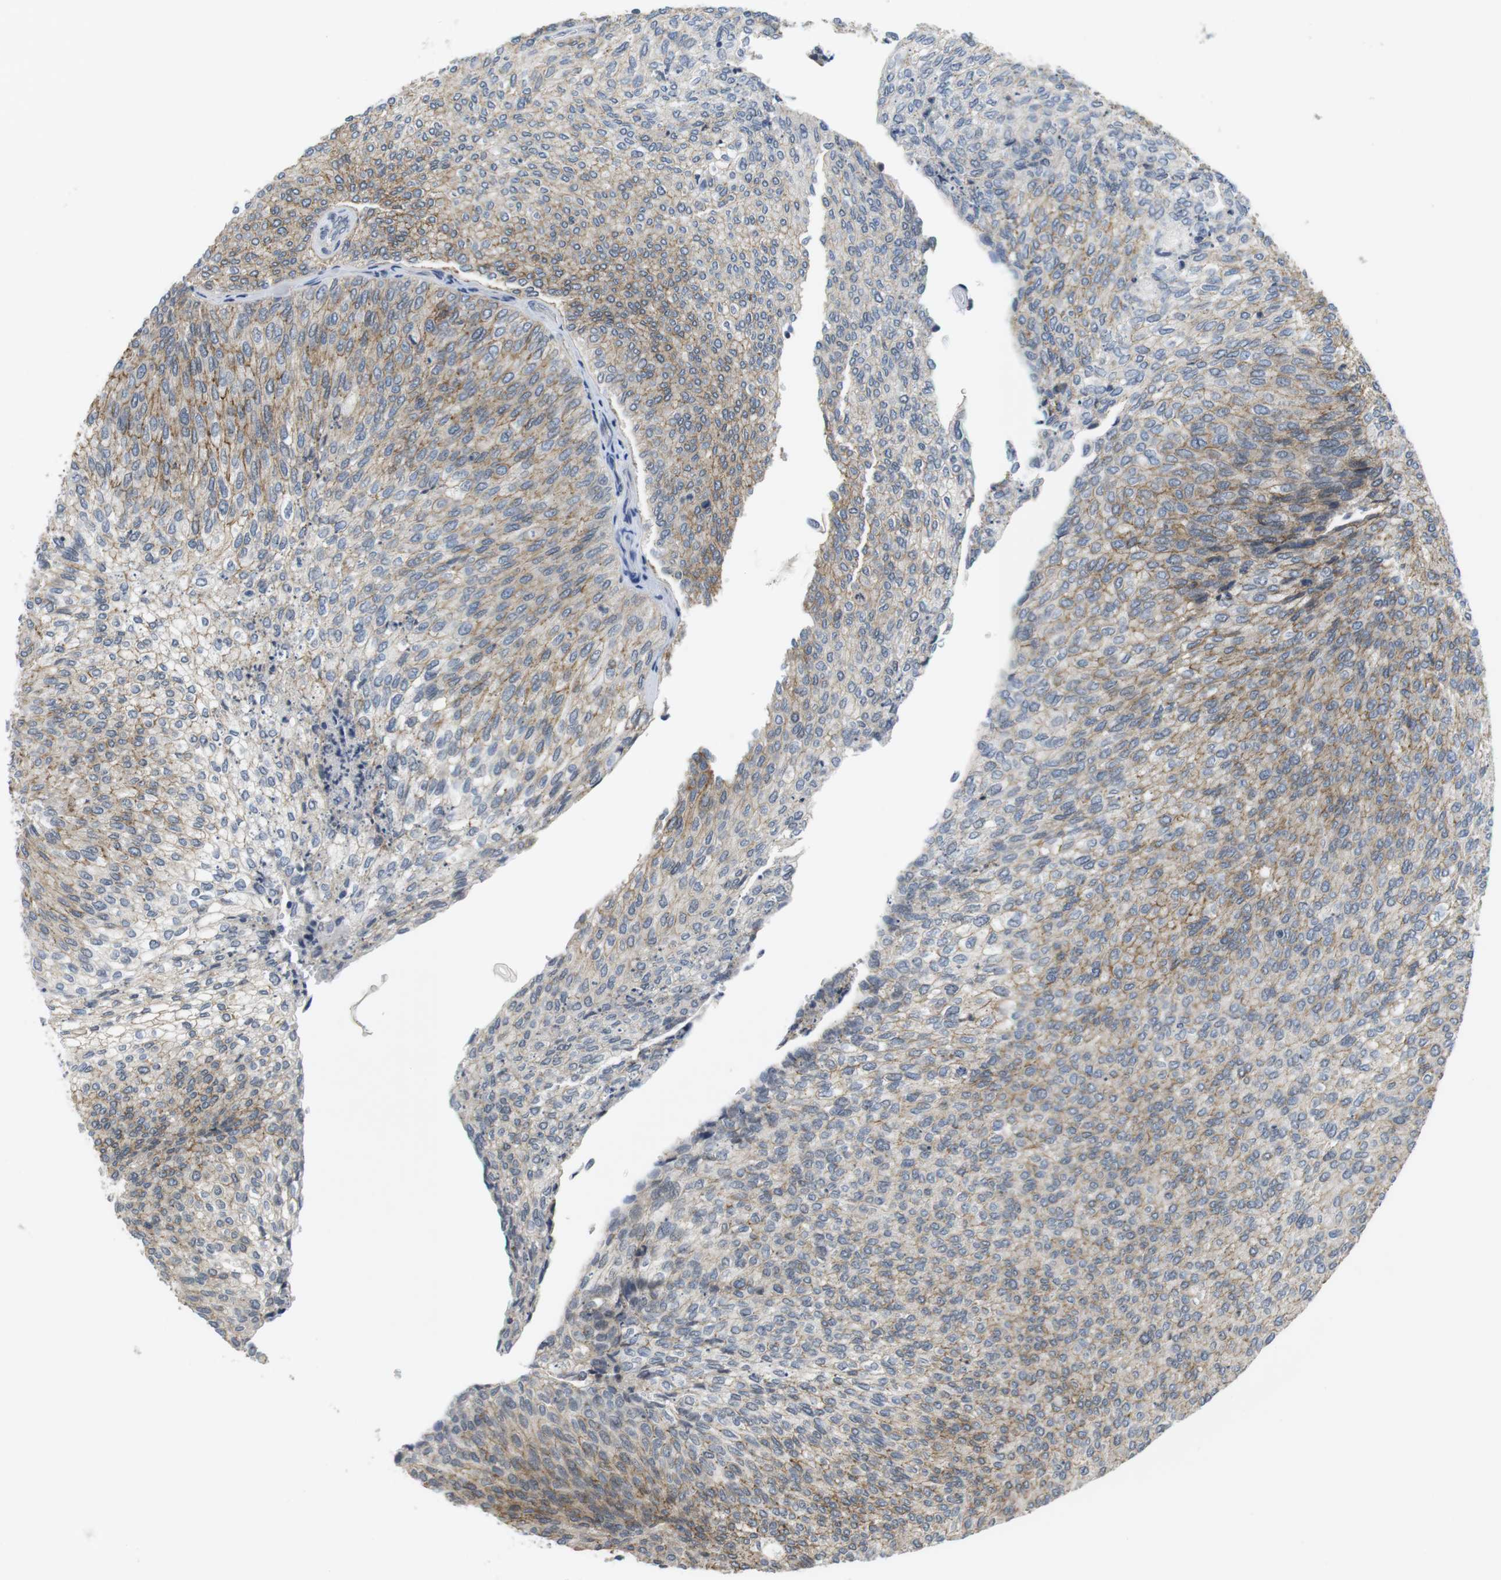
{"staining": {"intensity": "weak", "quantity": "25%-75%", "location": "cytoplasmic/membranous"}, "tissue": "urothelial cancer", "cell_type": "Tumor cells", "image_type": "cancer", "snomed": [{"axis": "morphology", "description": "Urothelial carcinoma, Low grade"}, {"axis": "topography", "description": "Urinary bladder"}], "caption": "IHC photomicrograph of neoplastic tissue: urothelial carcinoma (low-grade) stained using immunohistochemistry displays low levels of weak protein expression localized specifically in the cytoplasmic/membranous of tumor cells, appearing as a cytoplasmic/membranous brown color.", "gene": "NECTIN1", "patient": {"sex": "female", "age": 79}}